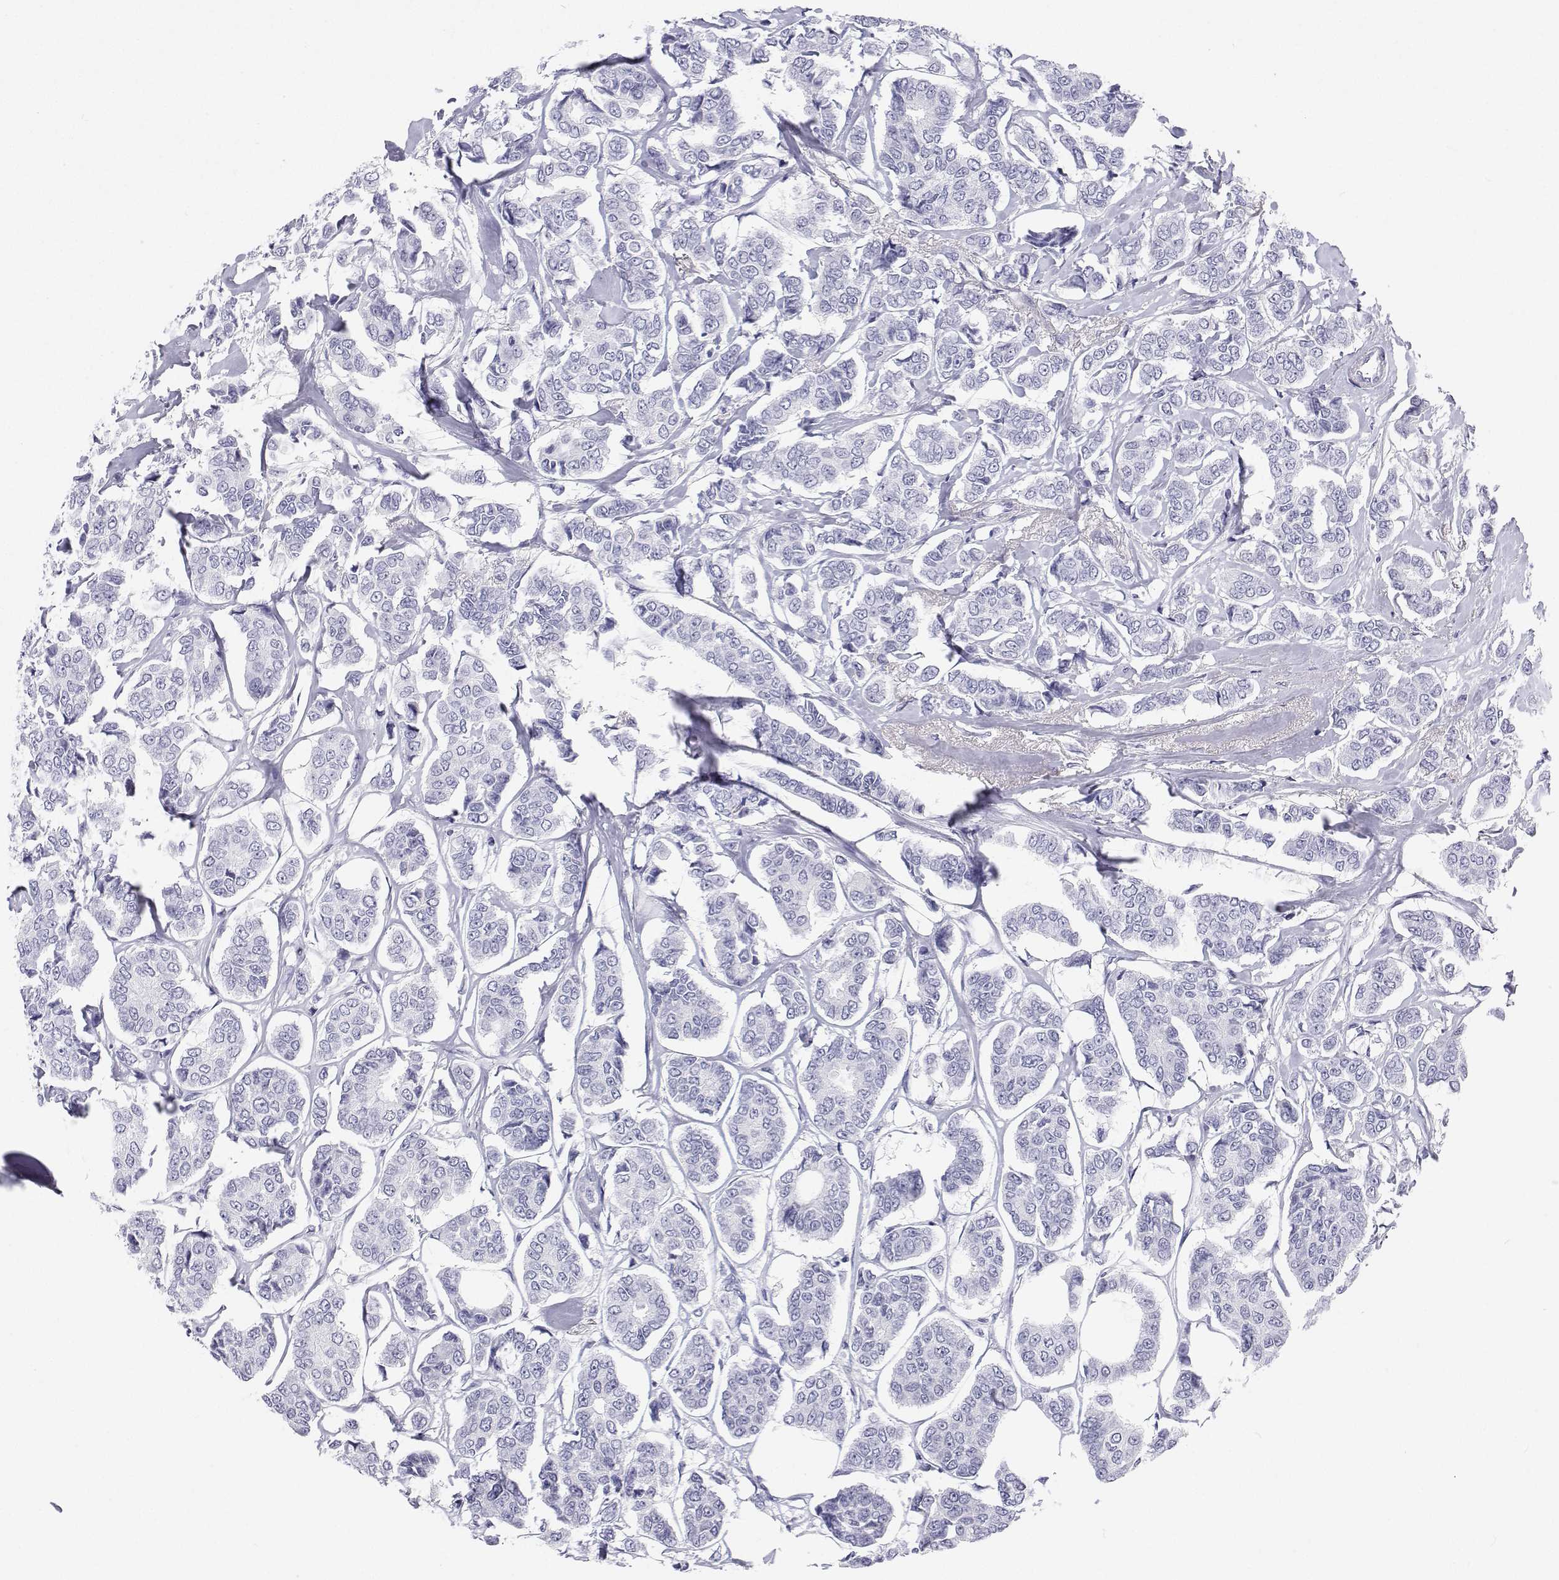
{"staining": {"intensity": "negative", "quantity": "none", "location": "none"}, "tissue": "breast cancer", "cell_type": "Tumor cells", "image_type": "cancer", "snomed": [{"axis": "morphology", "description": "Duct carcinoma"}, {"axis": "topography", "description": "Breast"}], "caption": "Immunohistochemistry photomicrograph of breast intraductal carcinoma stained for a protein (brown), which shows no expression in tumor cells. (DAB (3,3'-diaminobenzidine) immunohistochemistry visualized using brightfield microscopy, high magnification).", "gene": "SFTPB", "patient": {"sex": "female", "age": 94}}